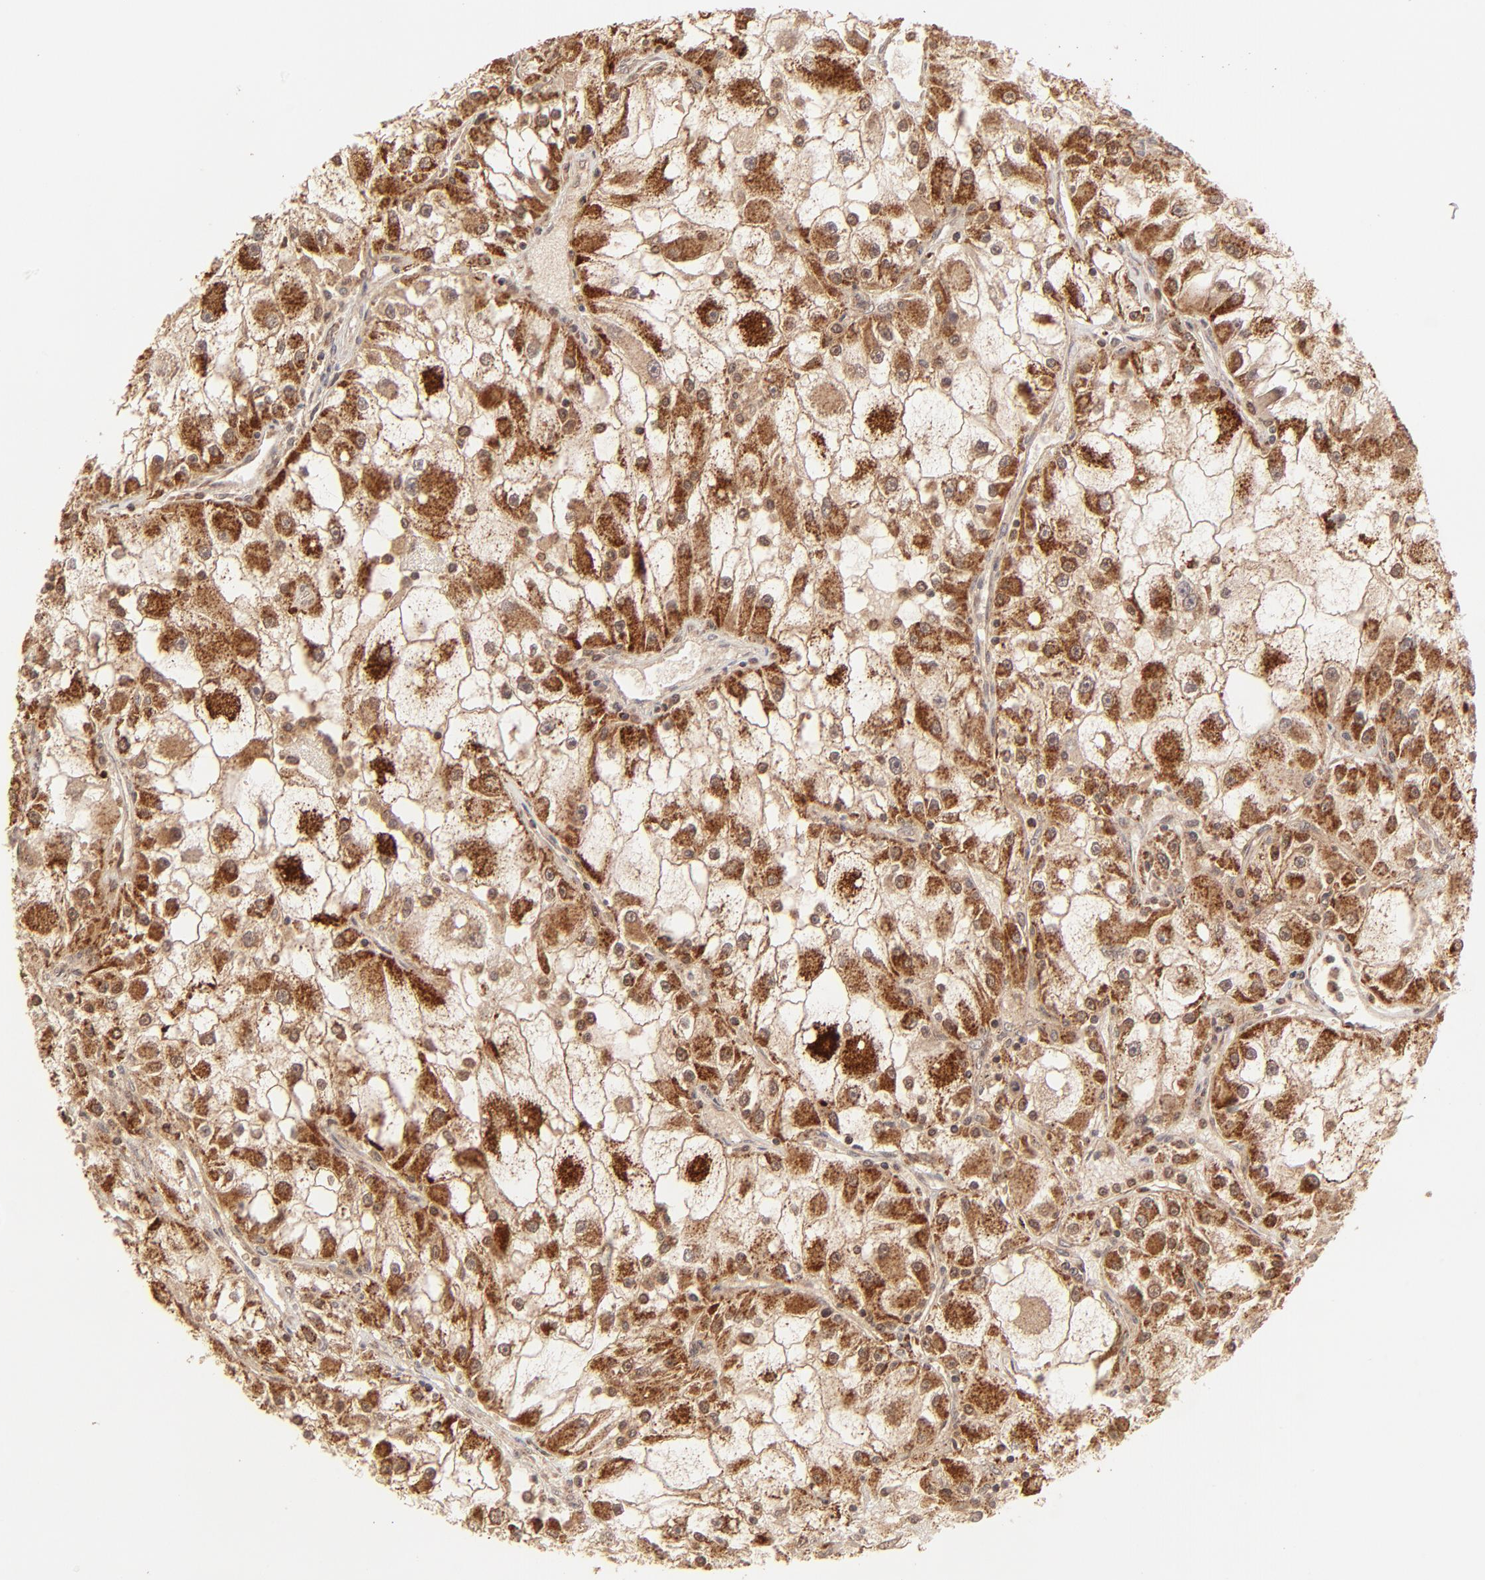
{"staining": {"intensity": "strong", "quantity": ">75%", "location": "cytoplasmic/membranous,nuclear"}, "tissue": "renal cancer", "cell_type": "Tumor cells", "image_type": "cancer", "snomed": [{"axis": "morphology", "description": "Adenocarcinoma, NOS"}, {"axis": "topography", "description": "Kidney"}], "caption": "Protein expression analysis of human renal cancer (adenocarcinoma) reveals strong cytoplasmic/membranous and nuclear expression in approximately >75% of tumor cells.", "gene": "MED15", "patient": {"sex": "female", "age": 73}}